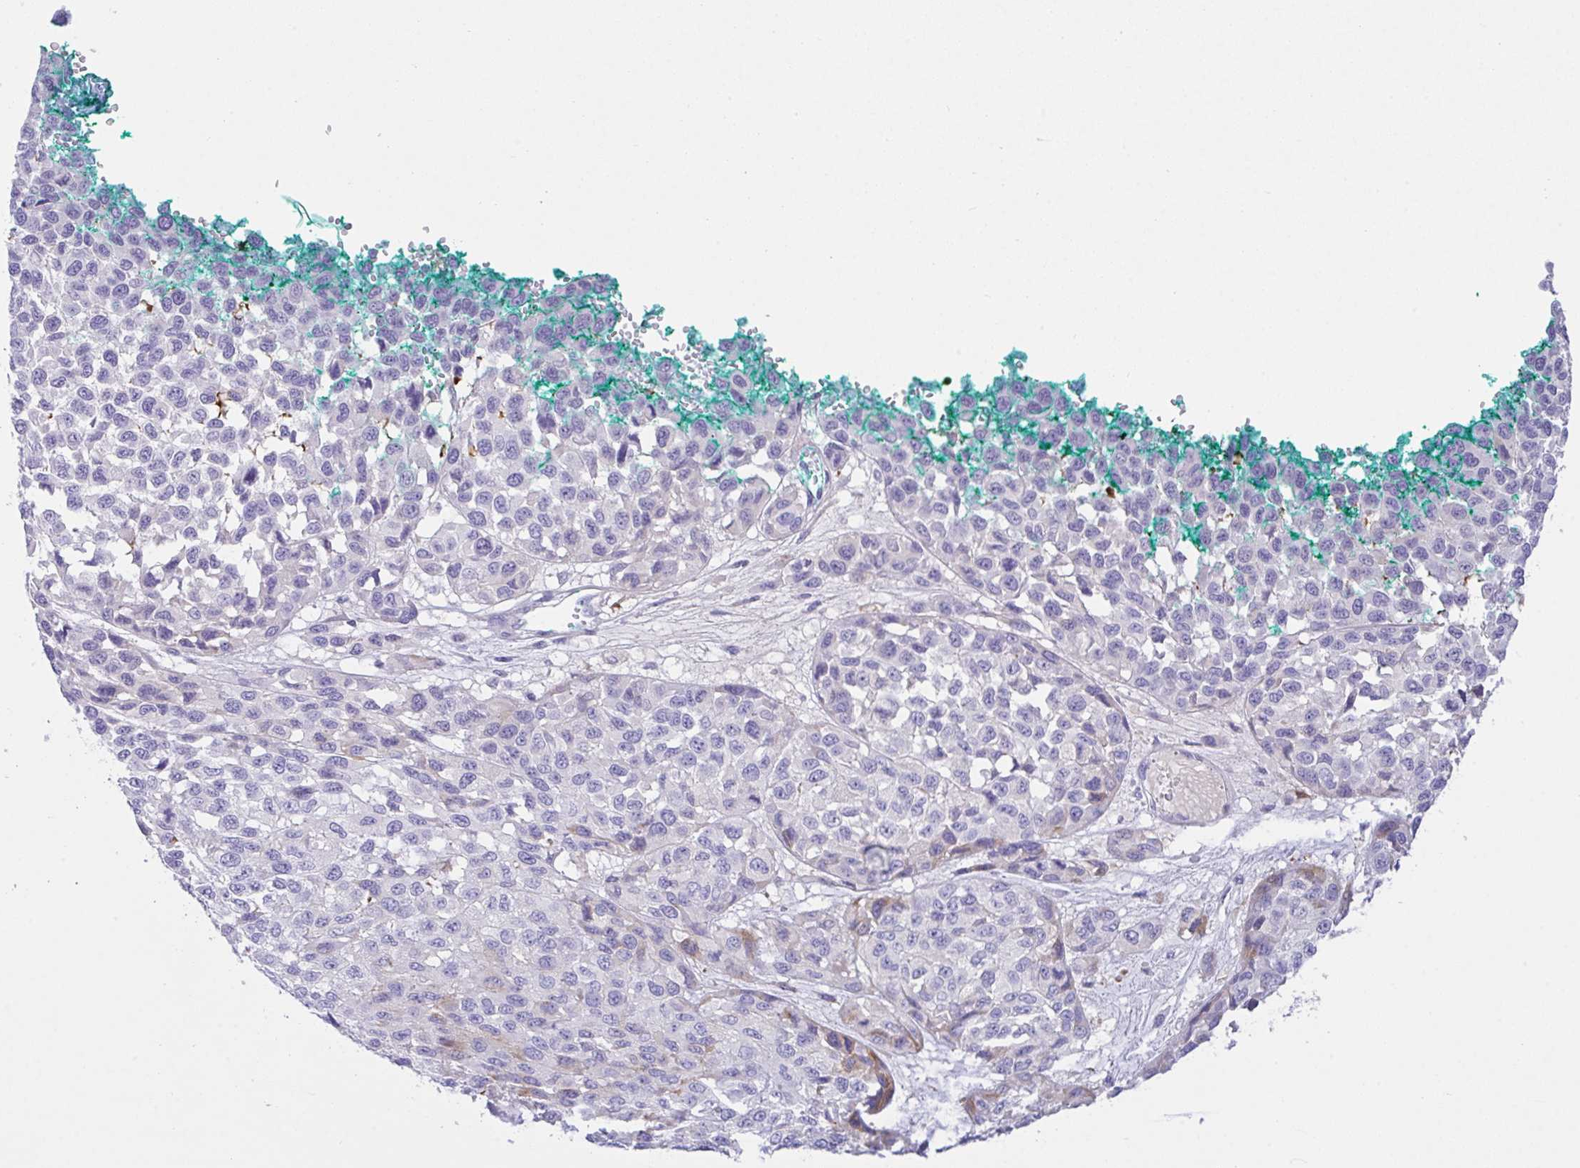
{"staining": {"intensity": "negative", "quantity": "none", "location": "none"}, "tissue": "melanoma", "cell_type": "Tumor cells", "image_type": "cancer", "snomed": [{"axis": "morphology", "description": "Malignant melanoma, NOS"}, {"axis": "topography", "description": "Skin"}], "caption": "Immunohistochemistry (IHC) of human melanoma displays no staining in tumor cells.", "gene": "FBXL20", "patient": {"sex": "male", "age": 62}}